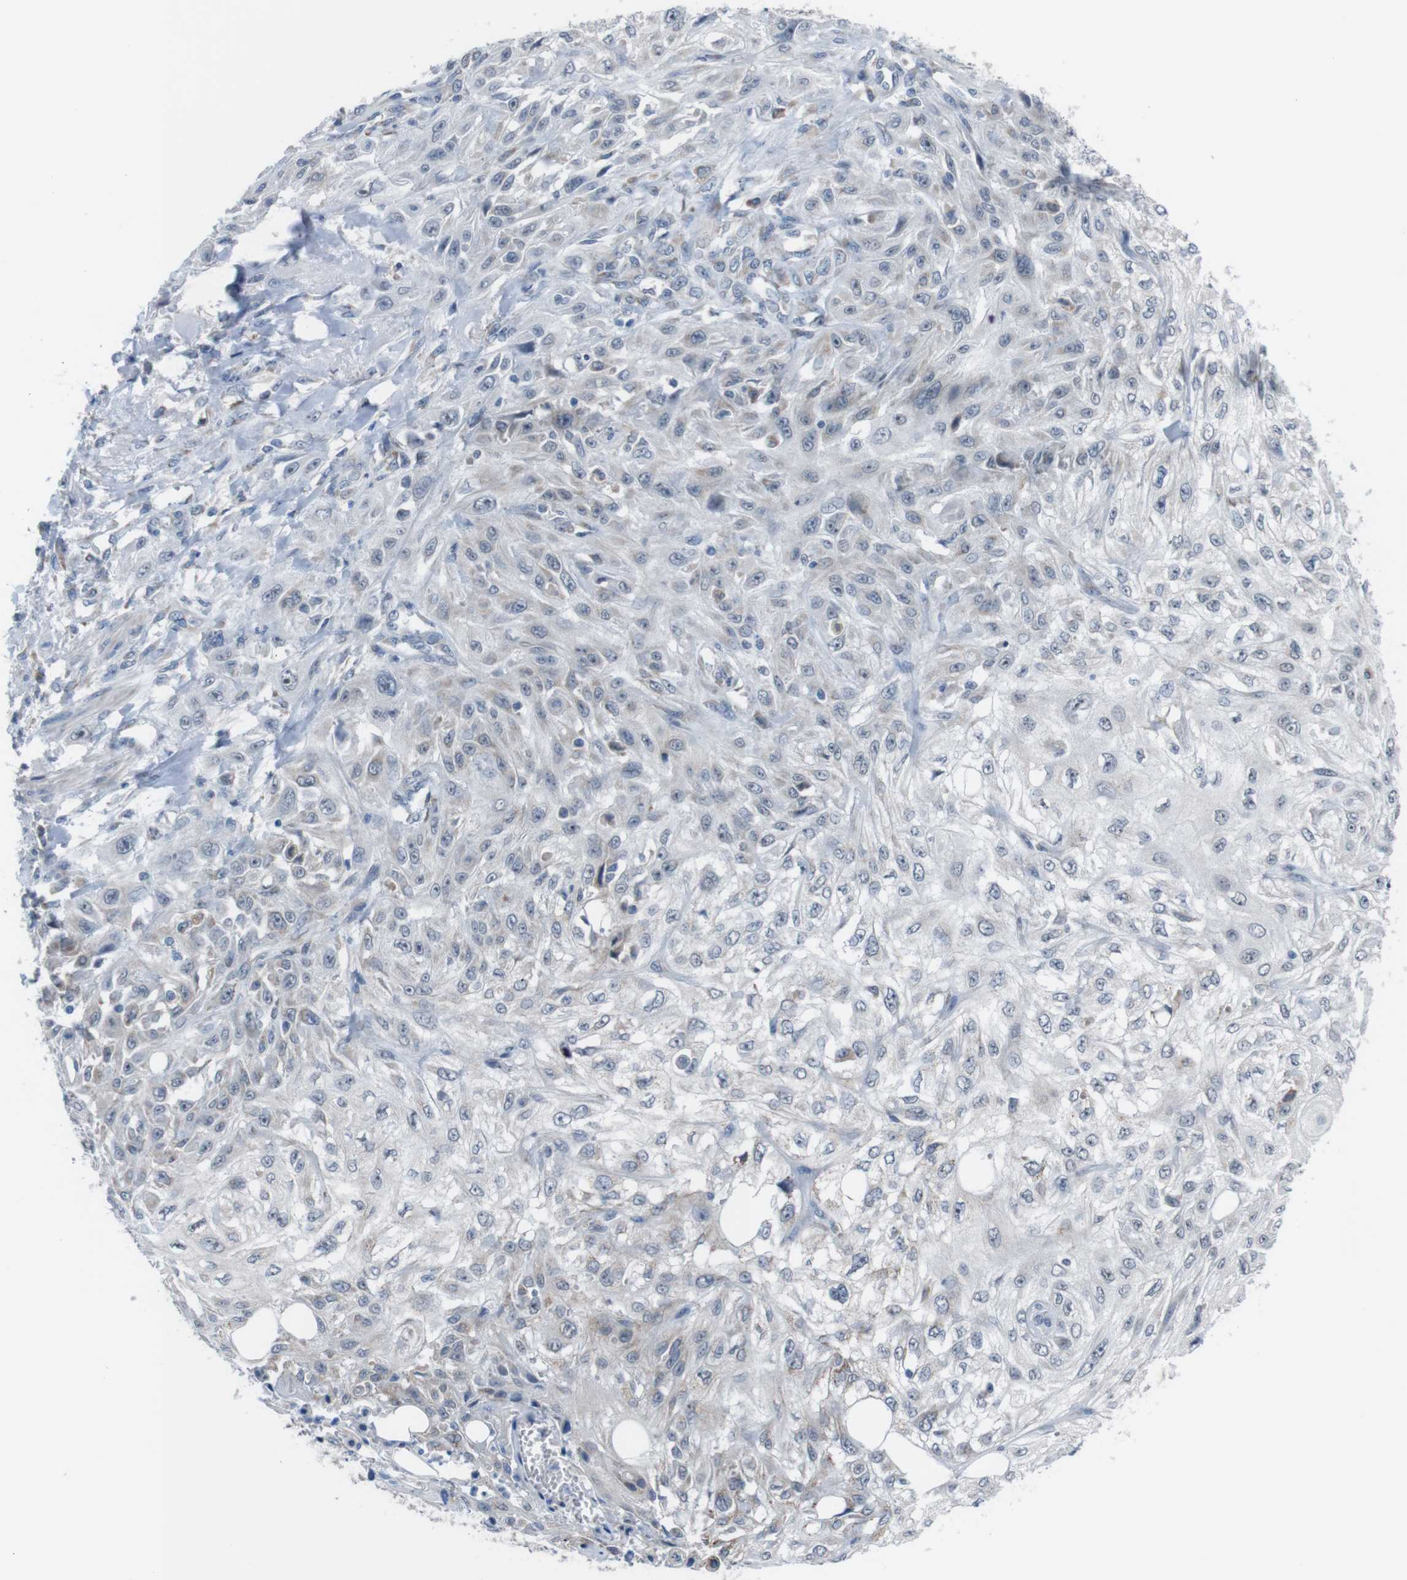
{"staining": {"intensity": "negative", "quantity": "none", "location": "none"}, "tissue": "skin cancer", "cell_type": "Tumor cells", "image_type": "cancer", "snomed": [{"axis": "morphology", "description": "Squamous cell carcinoma, NOS"}, {"axis": "topography", "description": "Skin"}], "caption": "Immunohistochemistry photomicrograph of skin cancer stained for a protein (brown), which demonstrates no expression in tumor cells.", "gene": "CDH22", "patient": {"sex": "male", "age": 75}}